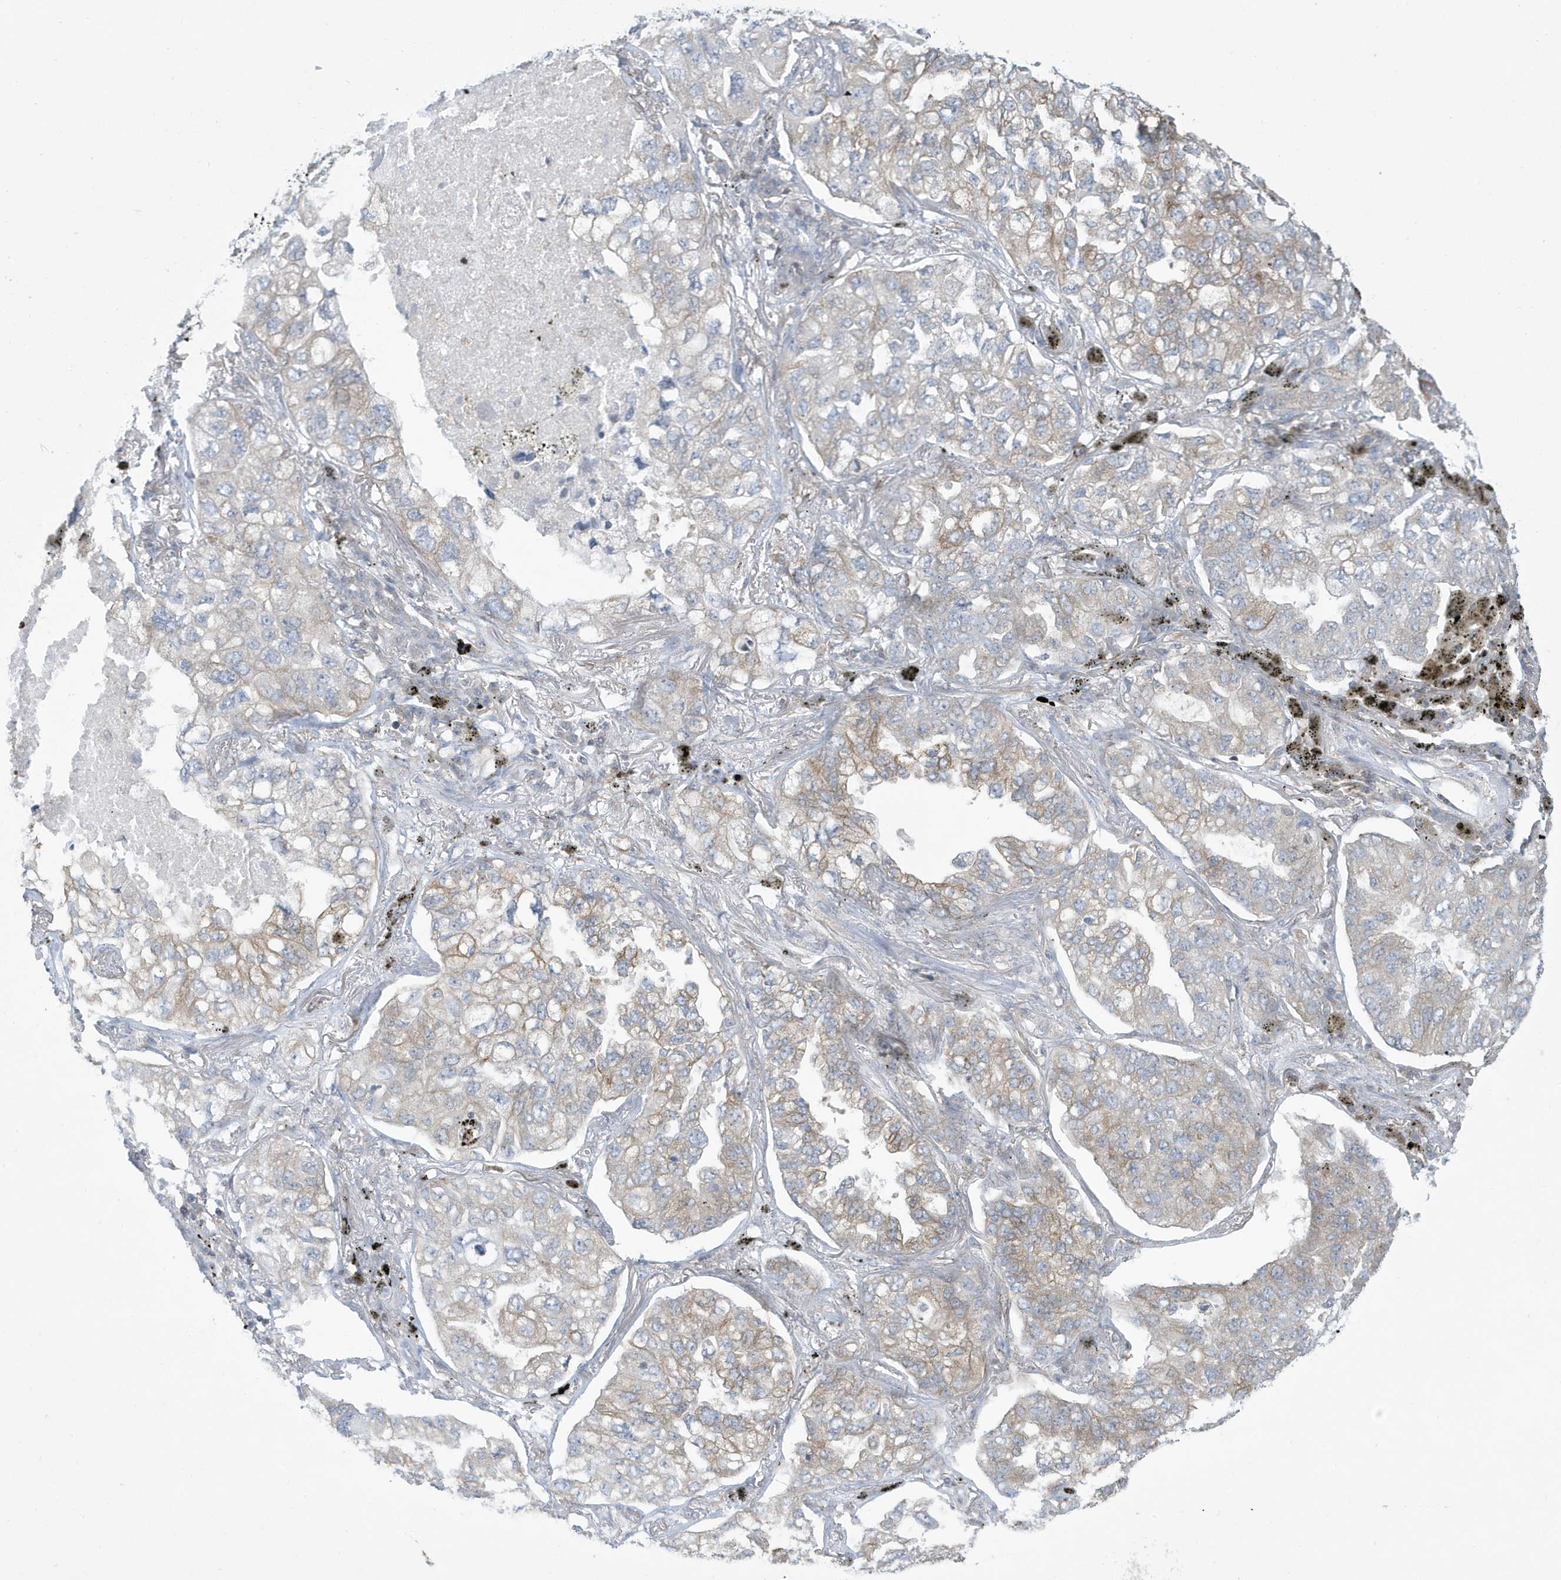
{"staining": {"intensity": "weak", "quantity": "<25%", "location": "cytoplasmic/membranous"}, "tissue": "lung cancer", "cell_type": "Tumor cells", "image_type": "cancer", "snomed": [{"axis": "morphology", "description": "Adenocarcinoma, NOS"}, {"axis": "topography", "description": "Lung"}], "caption": "This is a photomicrograph of IHC staining of adenocarcinoma (lung), which shows no expression in tumor cells.", "gene": "SLAMF9", "patient": {"sex": "male", "age": 65}}